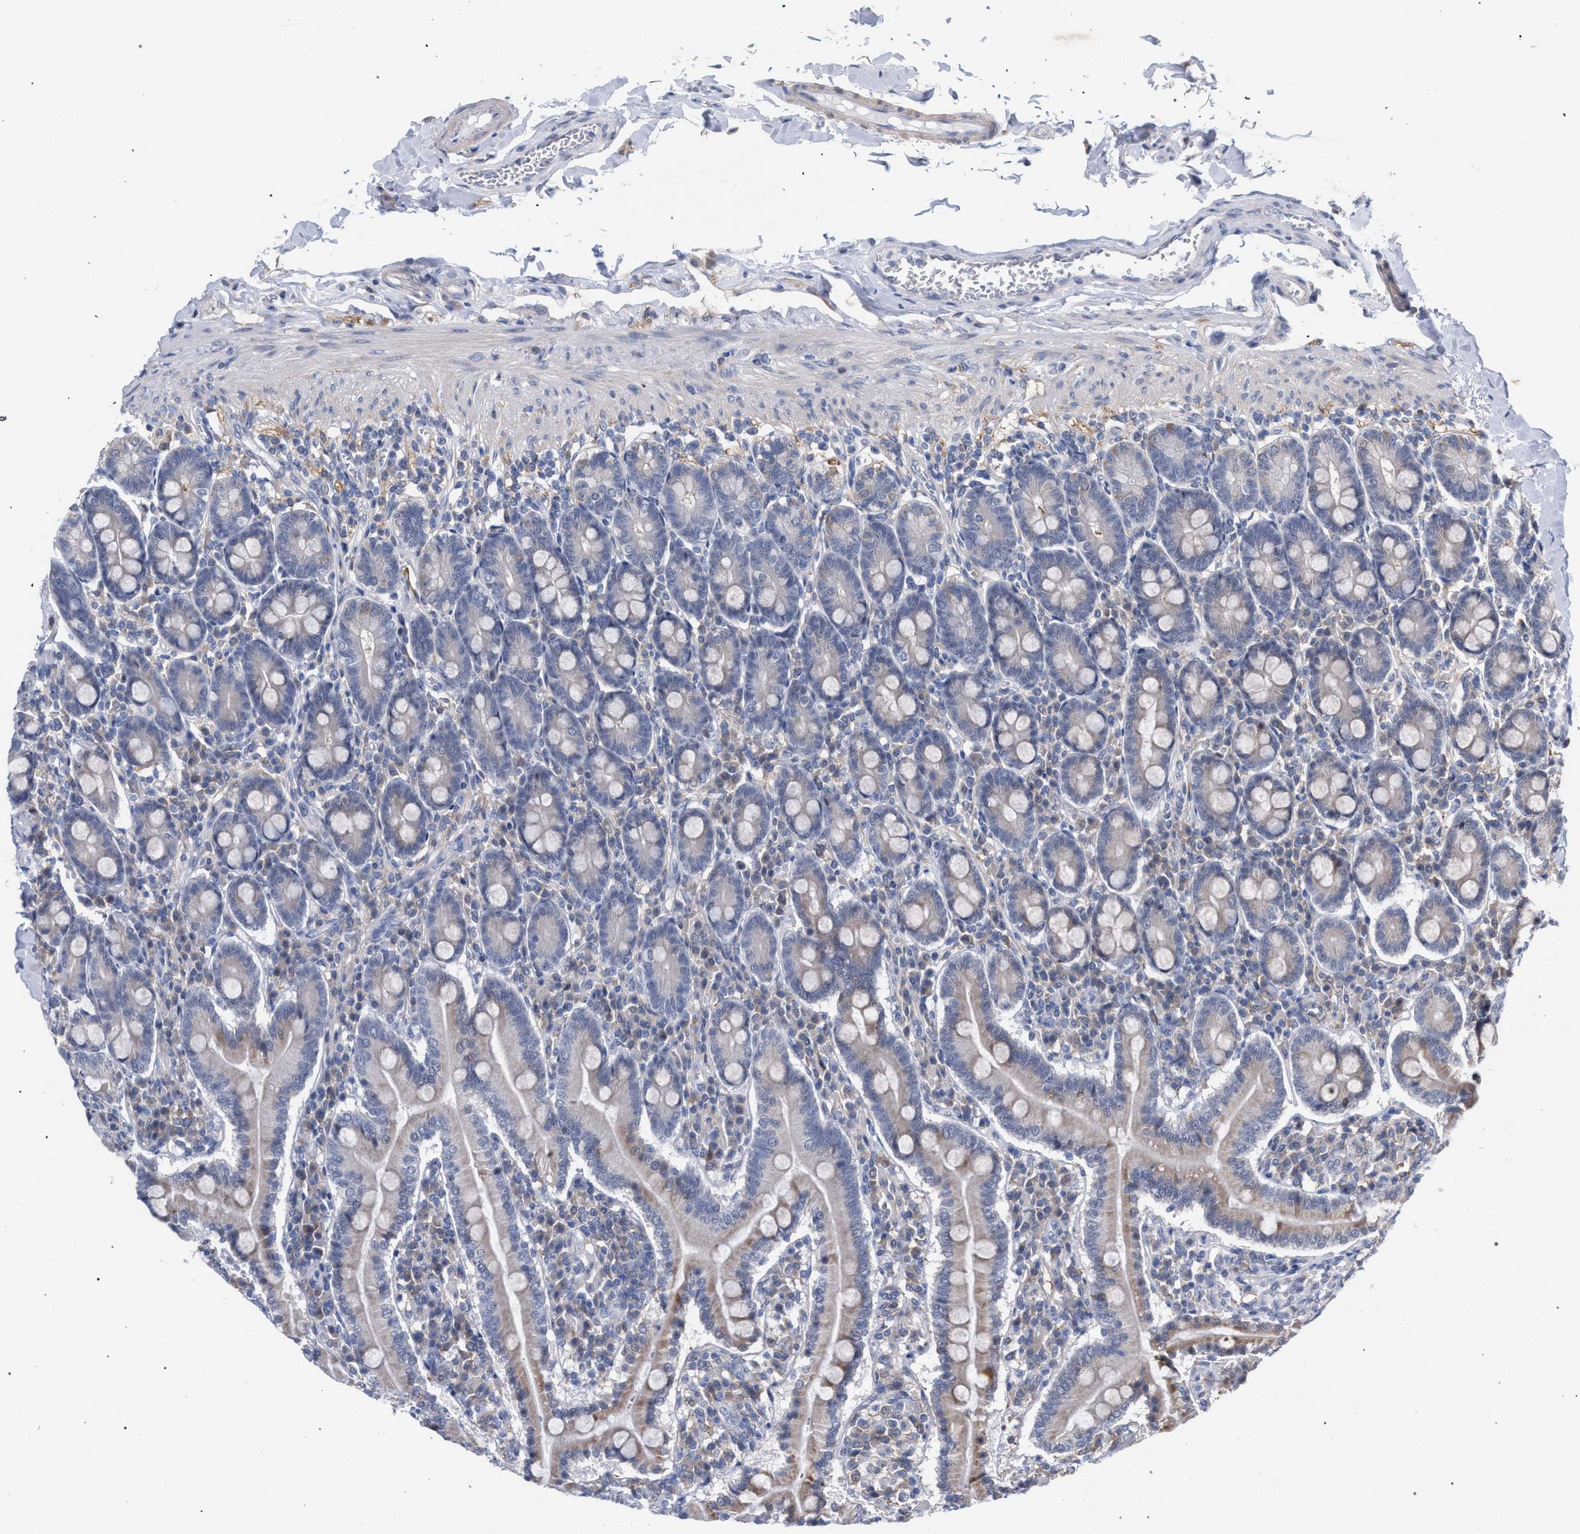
{"staining": {"intensity": "moderate", "quantity": "25%-75%", "location": "cytoplasmic/membranous"}, "tissue": "duodenum", "cell_type": "Glandular cells", "image_type": "normal", "snomed": [{"axis": "morphology", "description": "Normal tissue, NOS"}, {"axis": "topography", "description": "Duodenum"}], "caption": "Immunohistochemical staining of normal human duodenum exhibits 25%-75% levels of moderate cytoplasmic/membranous protein staining in approximately 25%-75% of glandular cells.", "gene": "FHOD3", "patient": {"sex": "male", "age": 50}}